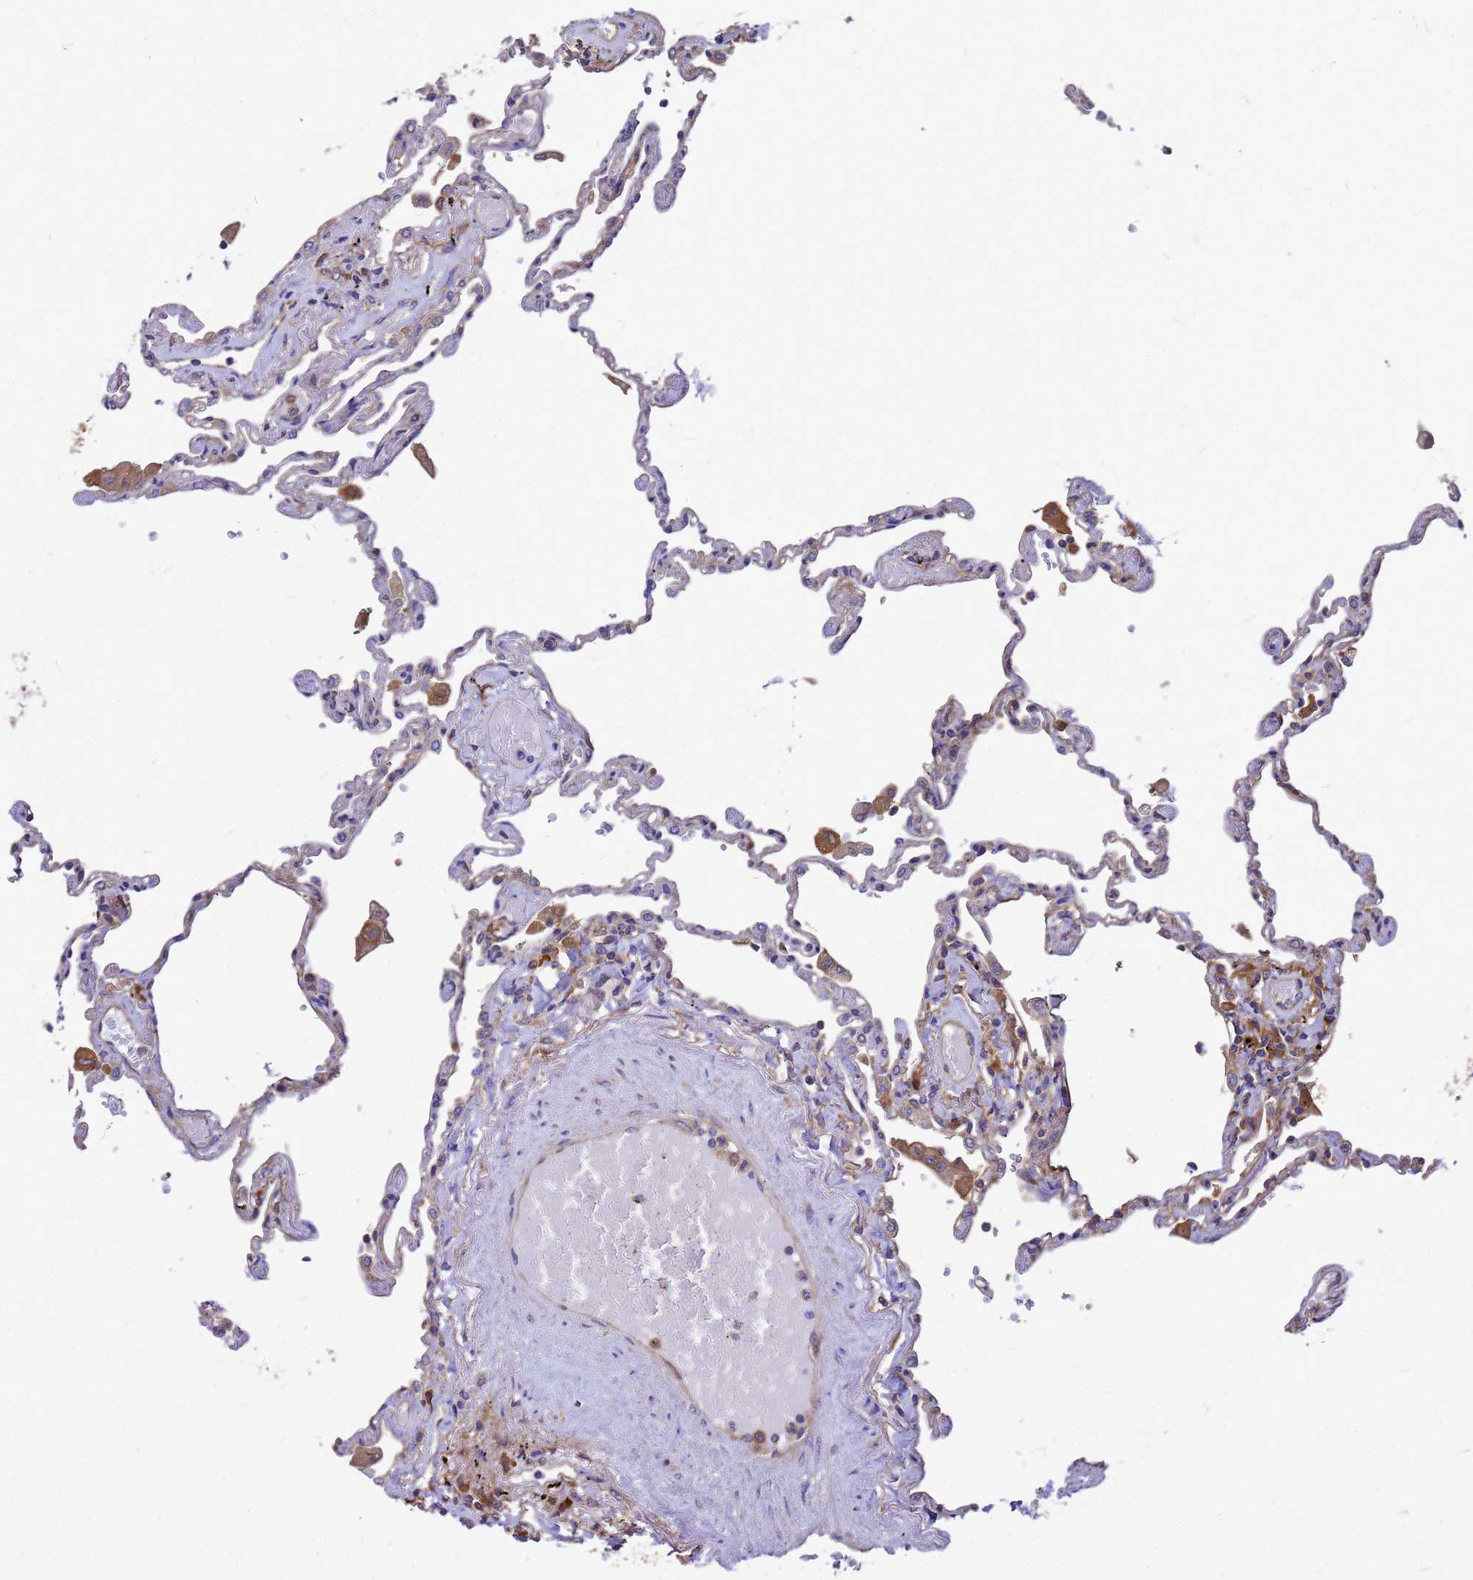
{"staining": {"intensity": "negative", "quantity": "none", "location": "none"}, "tissue": "lung", "cell_type": "Alveolar cells", "image_type": "normal", "snomed": [{"axis": "morphology", "description": "Normal tissue, NOS"}, {"axis": "topography", "description": "Lung"}], "caption": "IHC photomicrograph of benign human lung stained for a protein (brown), which reveals no expression in alveolar cells.", "gene": "GID4", "patient": {"sex": "female", "age": 67}}